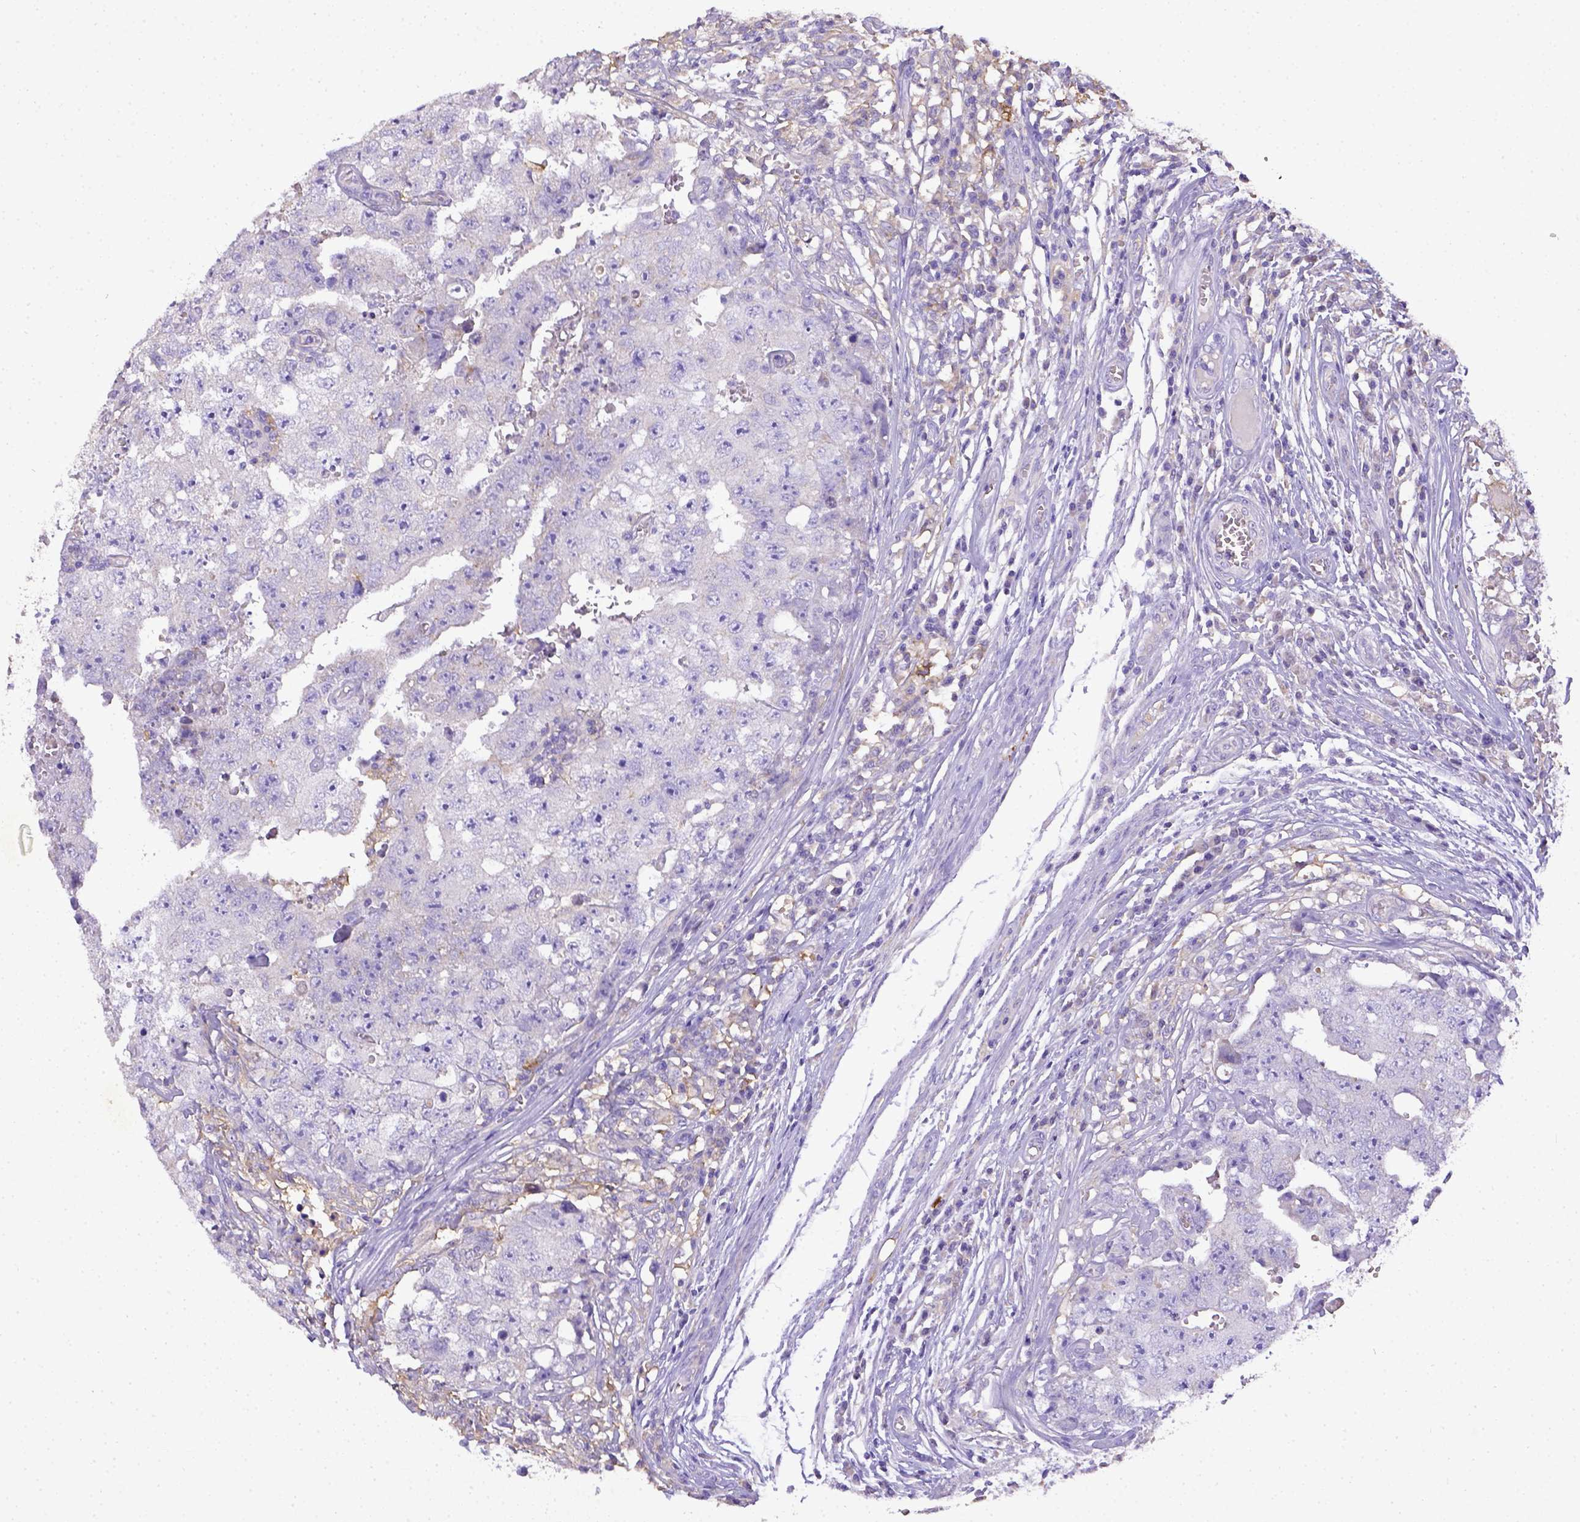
{"staining": {"intensity": "negative", "quantity": "none", "location": "none"}, "tissue": "testis cancer", "cell_type": "Tumor cells", "image_type": "cancer", "snomed": [{"axis": "morphology", "description": "Carcinoma, Embryonal, NOS"}, {"axis": "topography", "description": "Testis"}], "caption": "Micrograph shows no significant protein positivity in tumor cells of embryonal carcinoma (testis).", "gene": "CD40", "patient": {"sex": "male", "age": 36}}